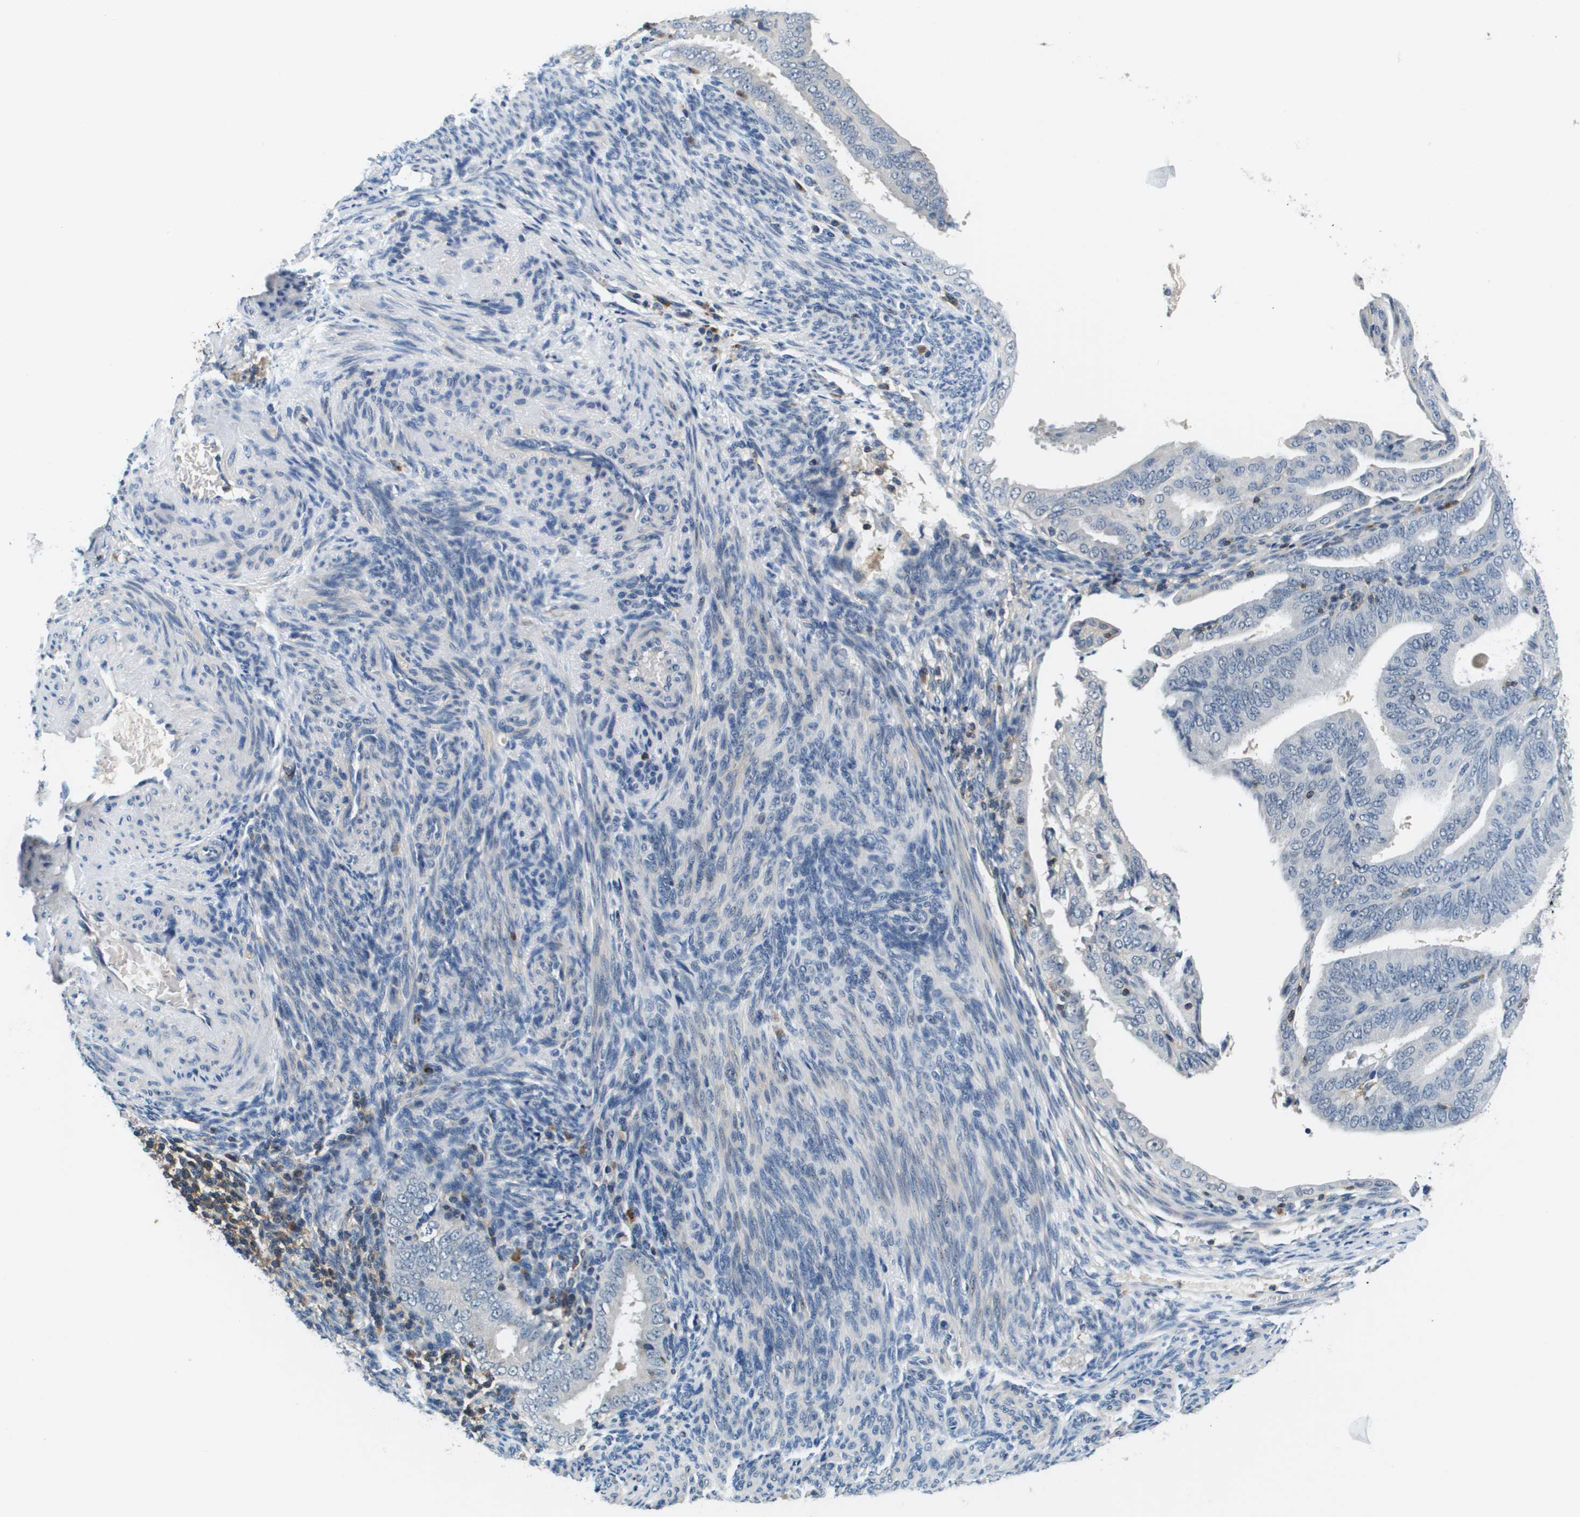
{"staining": {"intensity": "negative", "quantity": "none", "location": "none"}, "tissue": "endometrial cancer", "cell_type": "Tumor cells", "image_type": "cancer", "snomed": [{"axis": "morphology", "description": "Adenocarcinoma, NOS"}, {"axis": "topography", "description": "Endometrium"}], "caption": "High magnification brightfield microscopy of endometrial adenocarcinoma stained with DAB (3,3'-diaminobenzidine) (brown) and counterstained with hematoxylin (blue): tumor cells show no significant staining. (Brightfield microscopy of DAB (3,3'-diaminobenzidine) IHC at high magnification).", "gene": "KCNQ5", "patient": {"sex": "female", "age": 58}}